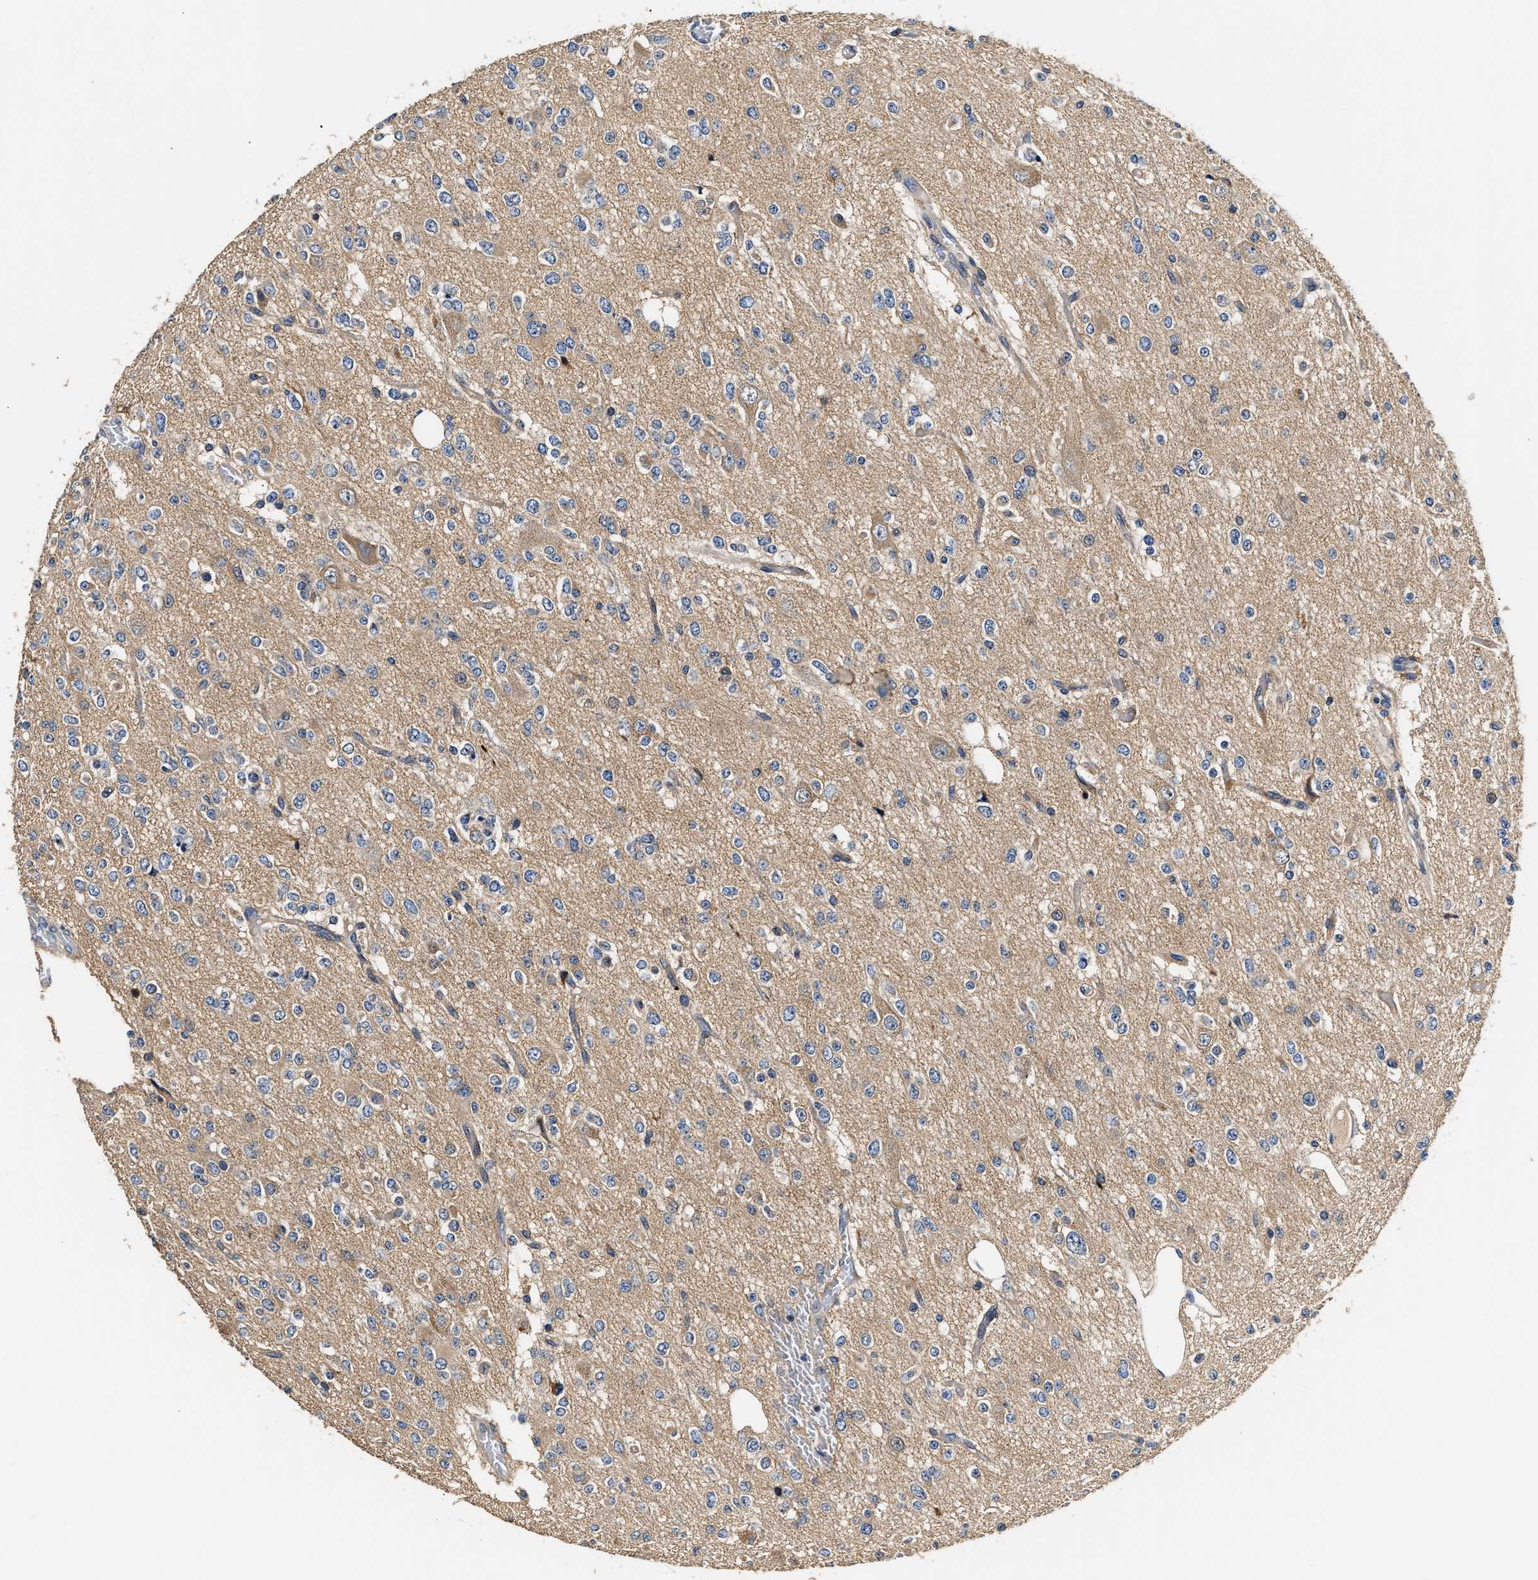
{"staining": {"intensity": "negative", "quantity": "none", "location": "none"}, "tissue": "glioma", "cell_type": "Tumor cells", "image_type": "cancer", "snomed": [{"axis": "morphology", "description": "Glioma, malignant, Low grade"}, {"axis": "topography", "description": "Brain"}], "caption": "DAB (3,3'-diaminobenzidine) immunohistochemical staining of human malignant glioma (low-grade) exhibits no significant expression in tumor cells. The staining was performed using DAB to visualize the protein expression in brown, while the nuclei were stained in blue with hematoxylin (Magnification: 20x).", "gene": "TEX2", "patient": {"sex": "male", "age": 38}}